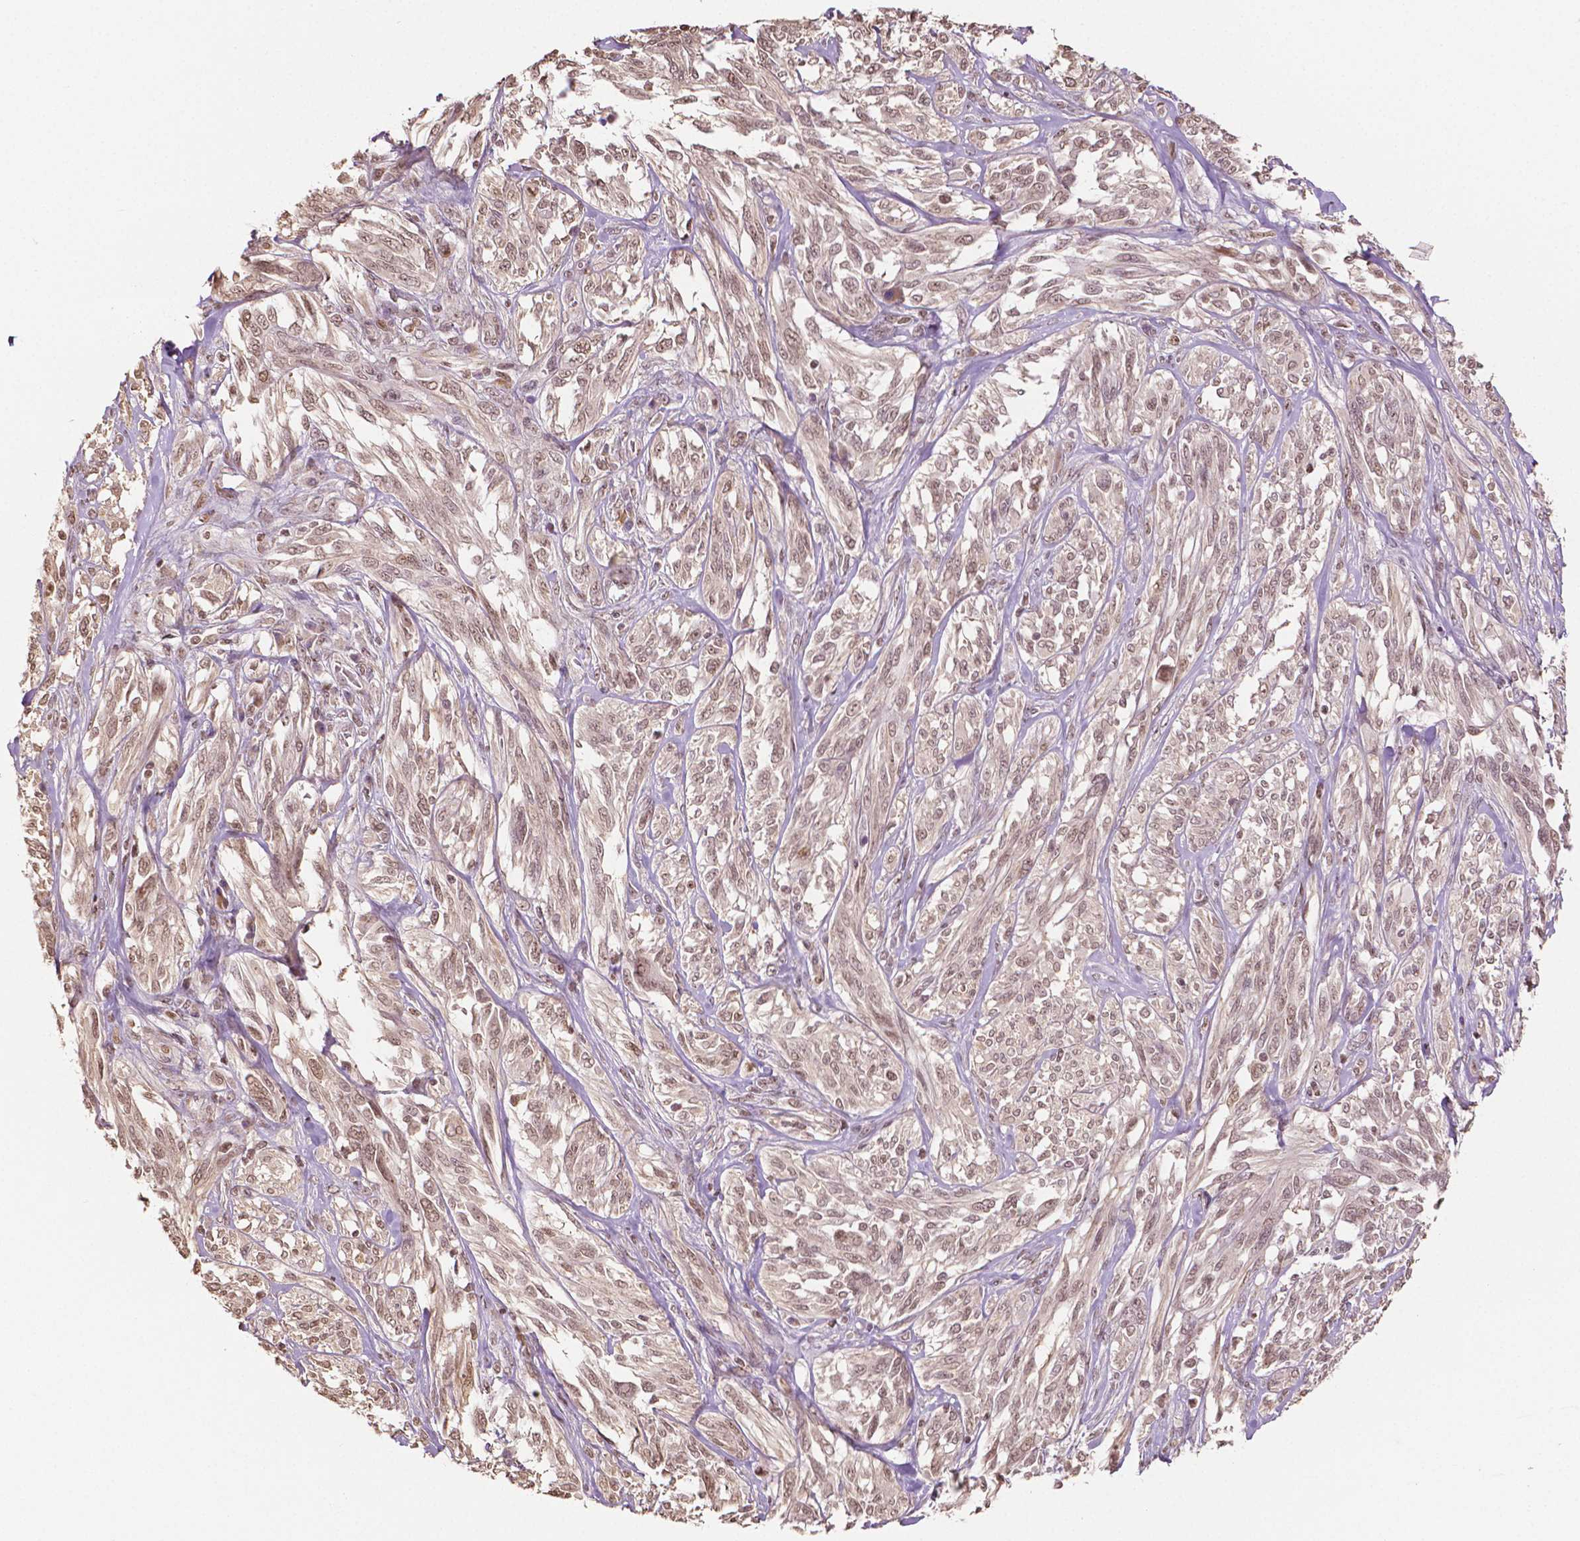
{"staining": {"intensity": "moderate", "quantity": ">75%", "location": "nuclear"}, "tissue": "melanoma", "cell_type": "Tumor cells", "image_type": "cancer", "snomed": [{"axis": "morphology", "description": "Malignant melanoma, NOS"}, {"axis": "topography", "description": "Skin"}], "caption": "High-power microscopy captured an immunohistochemistry photomicrograph of melanoma, revealing moderate nuclear positivity in about >75% of tumor cells.", "gene": "DEK", "patient": {"sex": "female", "age": 91}}